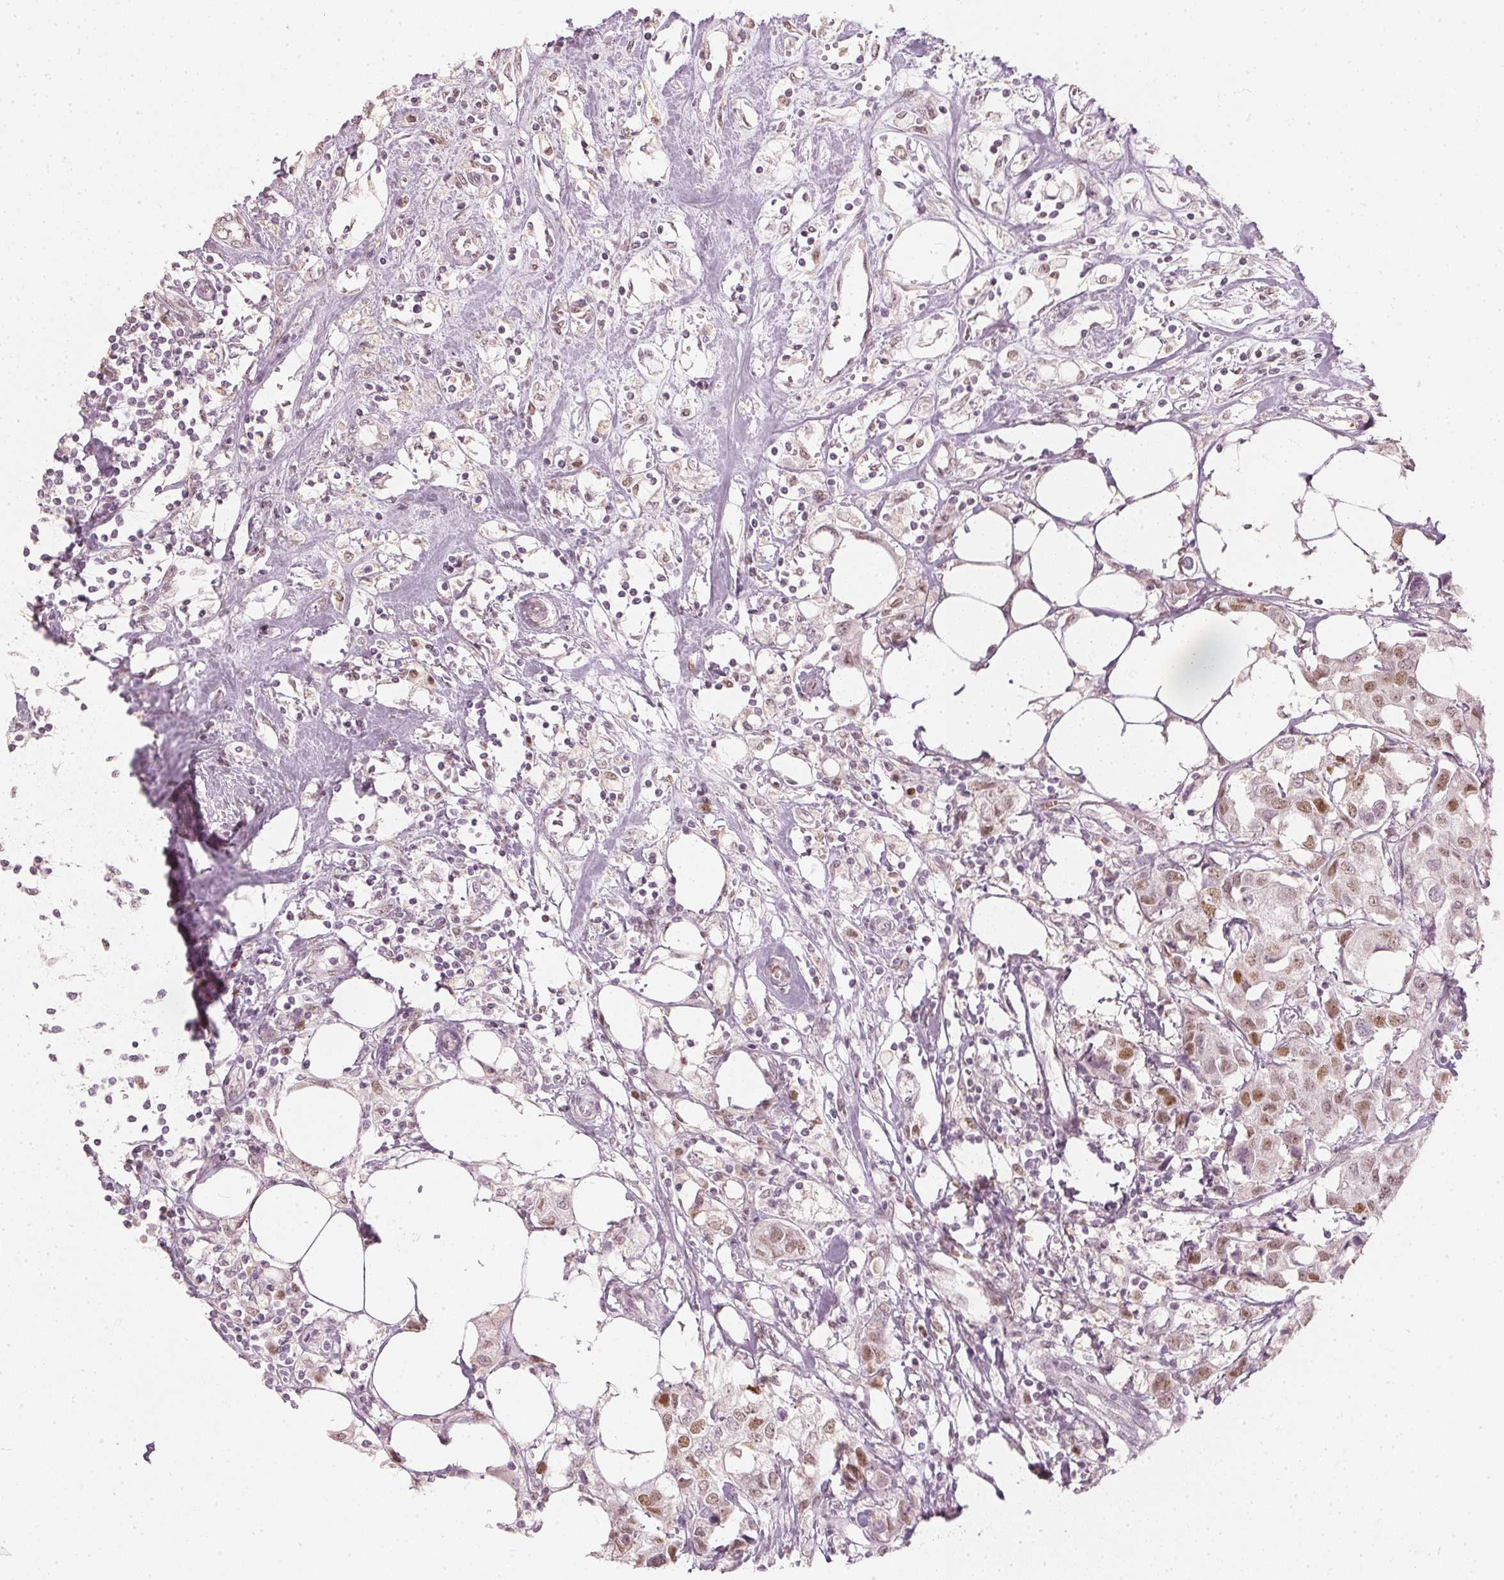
{"staining": {"intensity": "moderate", "quantity": "25%-75%", "location": "nuclear"}, "tissue": "breast cancer", "cell_type": "Tumor cells", "image_type": "cancer", "snomed": [{"axis": "morphology", "description": "Duct carcinoma"}, {"axis": "topography", "description": "Breast"}], "caption": "Breast cancer (intraductal carcinoma) stained with a brown dye shows moderate nuclear positive expression in approximately 25%-75% of tumor cells.", "gene": "SLC39A3", "patient": {"sex": "female", "age": 80}}